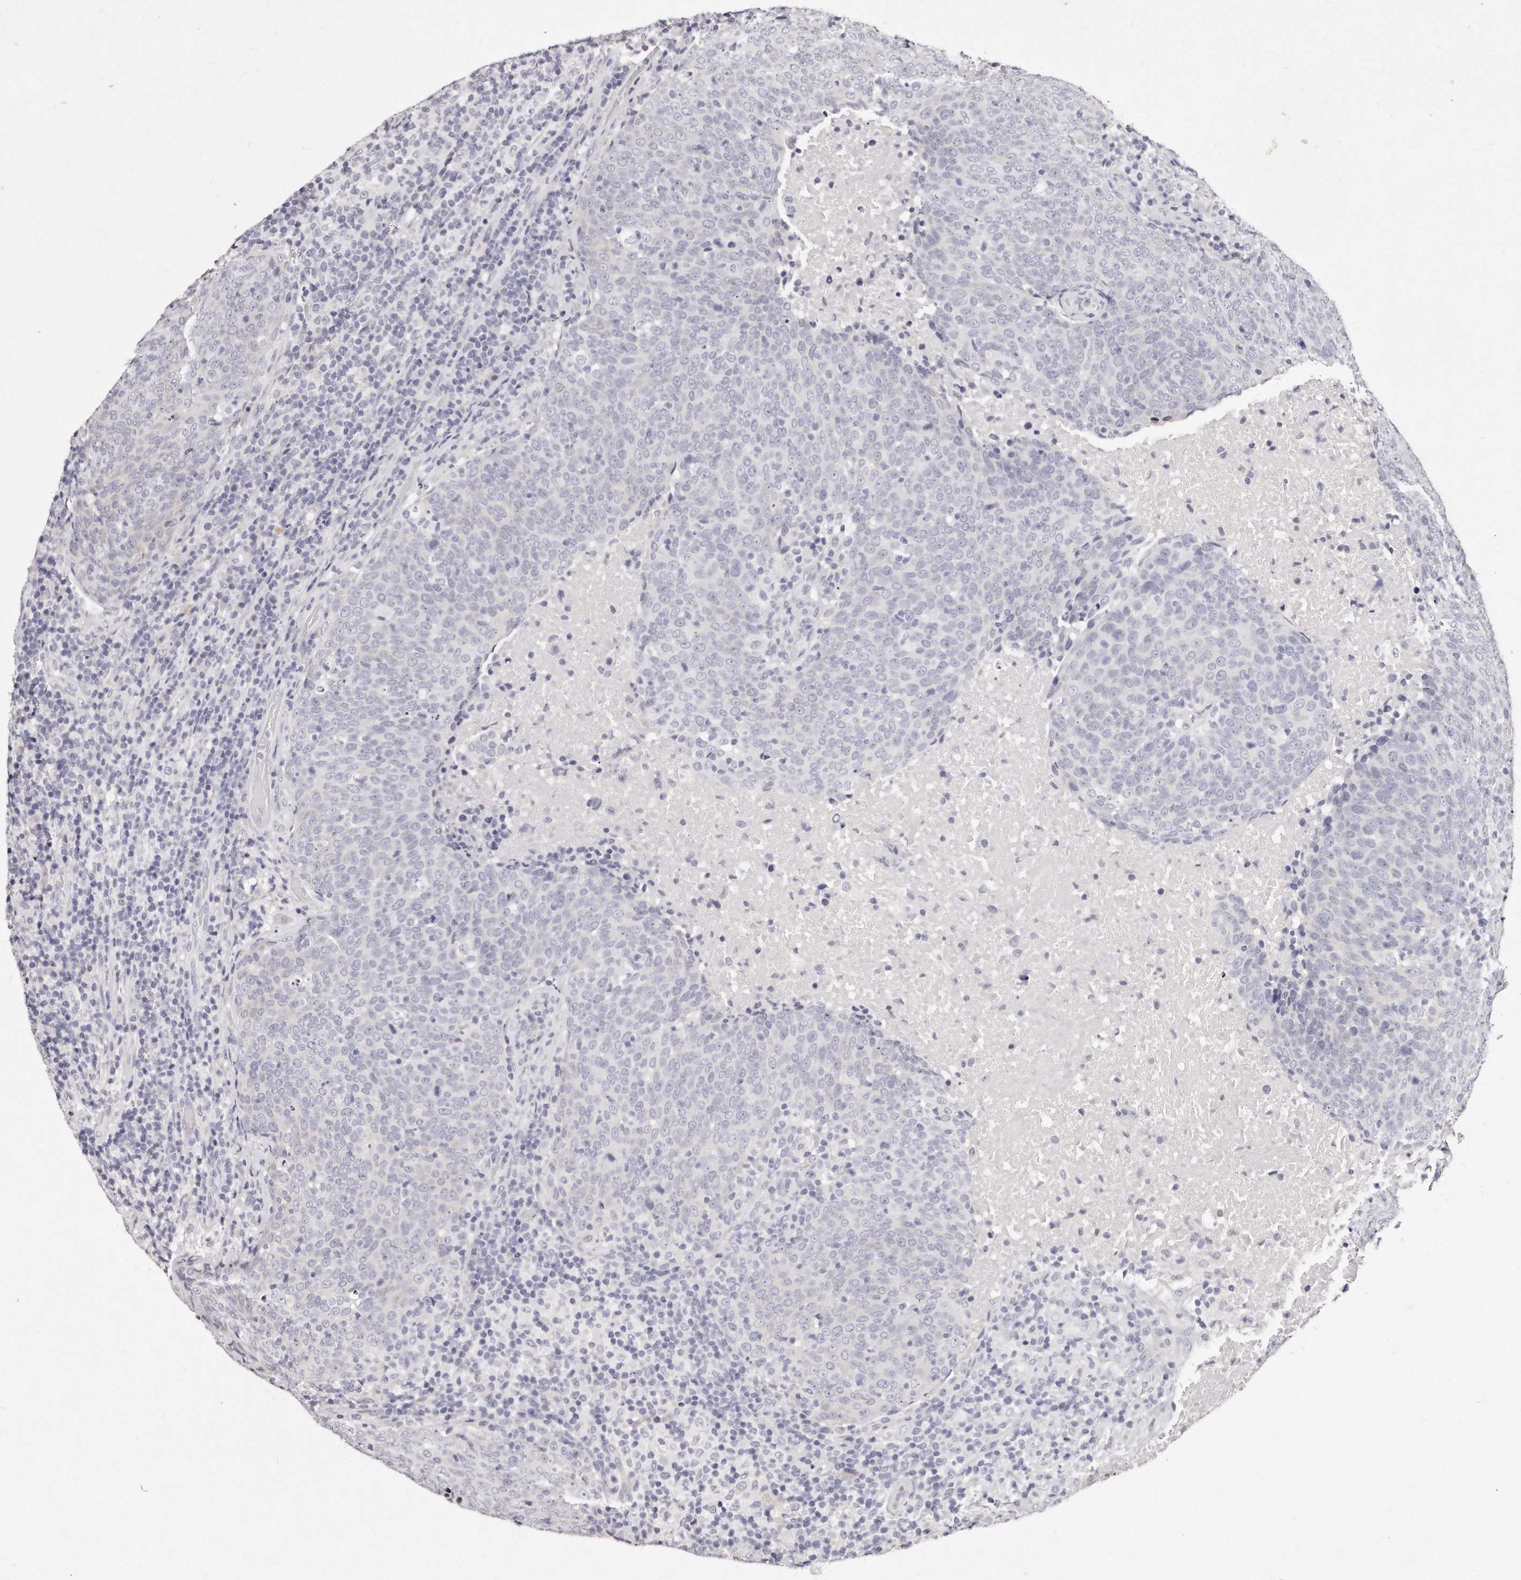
{"staining": {"intensity": "negative", "quantity": "none", "location": "none"}, "tissue": "head and neck cancer", "cell_type": "Tumor cells", "image_type": "cancer", "snomed": [{"axis": "morphology", "description": "Squamous cell carcinoma, NOS"}, {"axis": "morphology", "description": "Squamous cell carcinoma, metastatic, NOS"}, {"axis": "topography", "description": "Lymph node"}, {"axis": "topography", "description": "Head-Neck"}], "caption": "Tumor cells show no significant positivity in head and neck cancer (squamous cell carcinoma).", "gene": "GDA", "patient": {"sex": "male", "age": 62}}